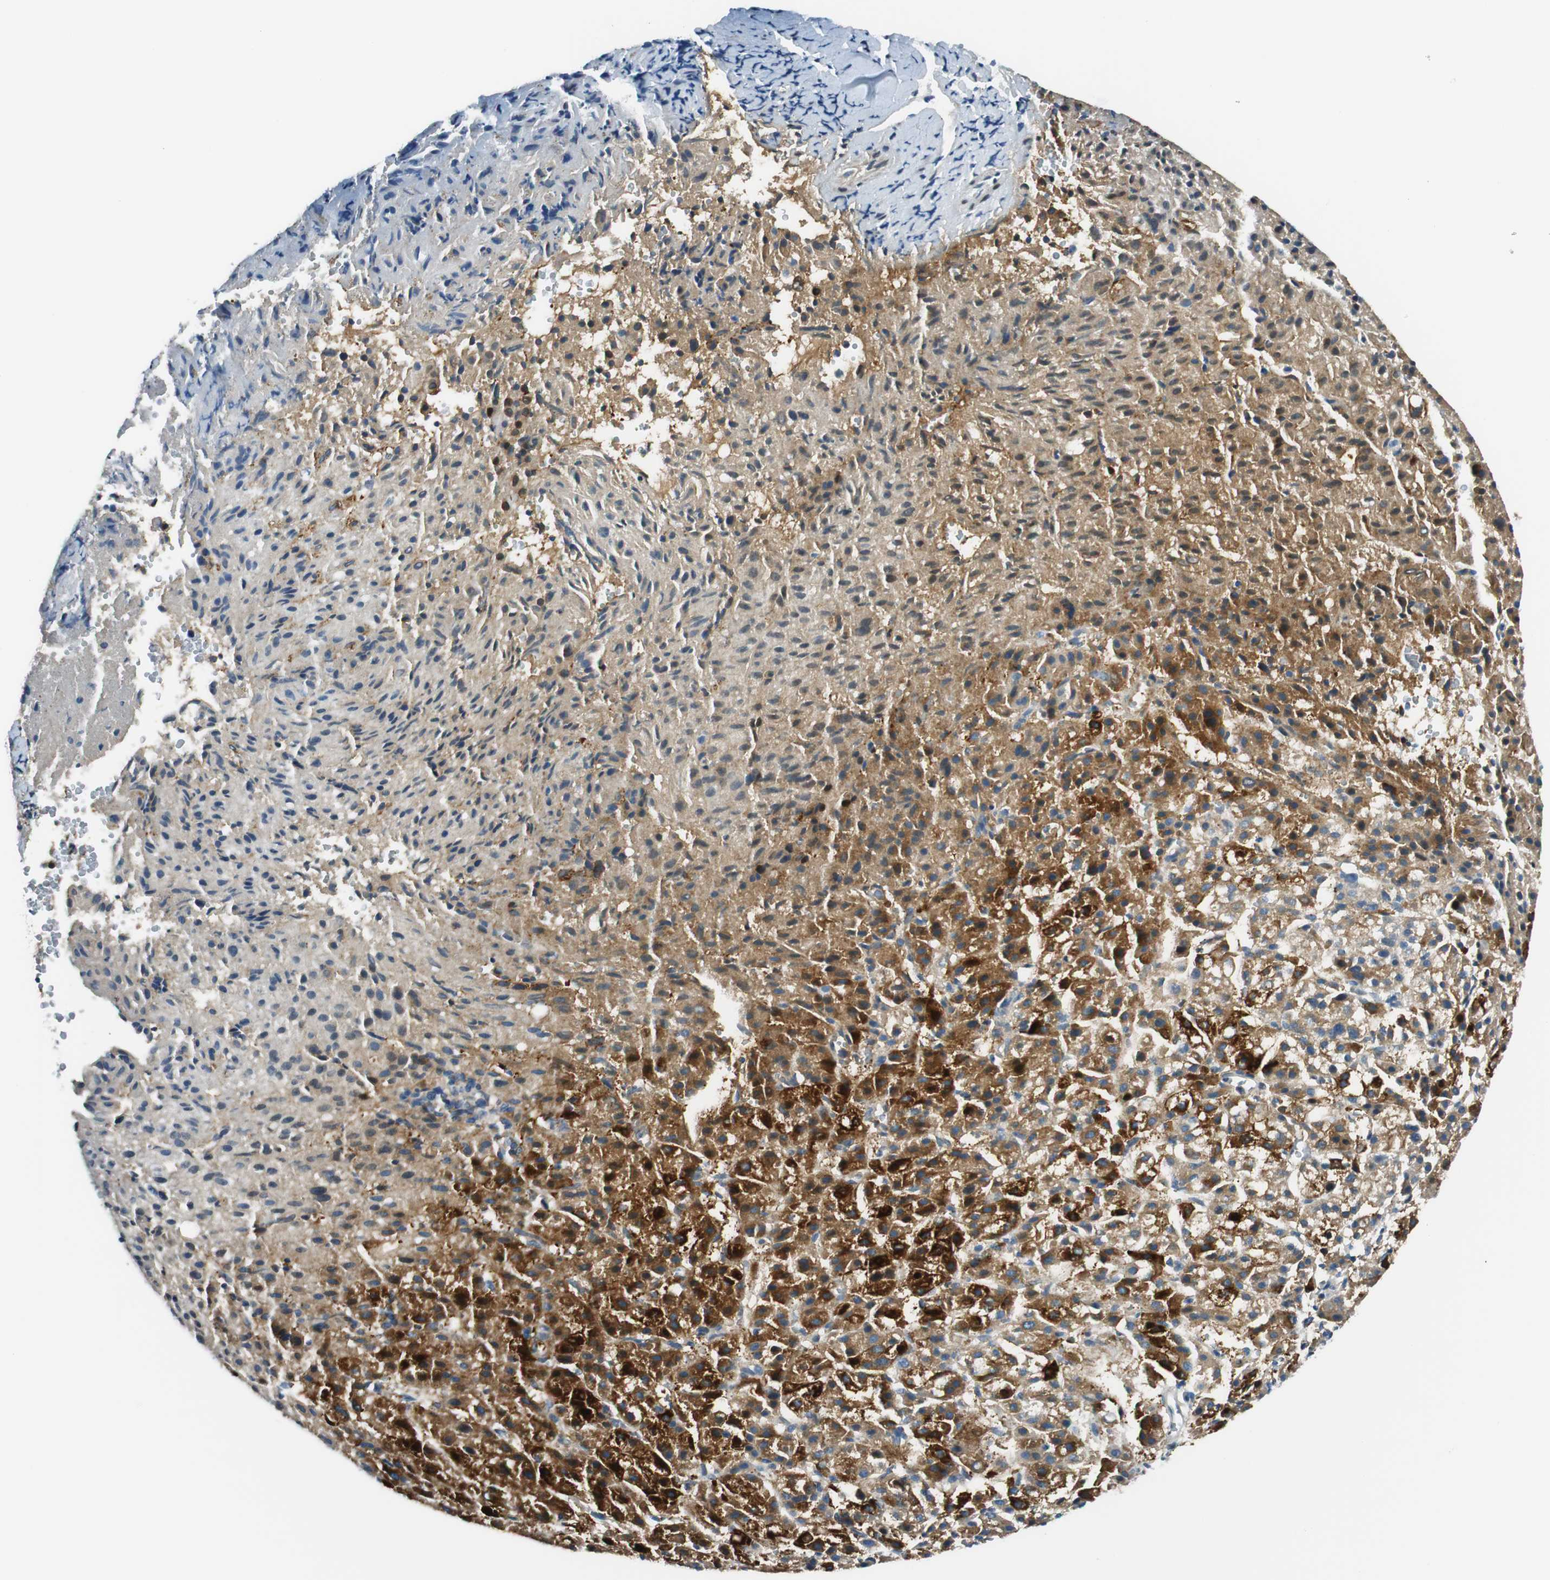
{"staining": {"intensity": "strong", "quantity": ">75%", "location": "cytoplasmic/membranous"}, "tissue": "liver cancer", "cell_type": "Tumor cells", "image_type": "cancer", "snomed": [{"axis": "morphology", "description": "Carcinoma, Hepatocellular, NOS"}, {"axis": "topography", "description": "Liver"}], "caption": "Immunohistochemistry (DAB) staining of human liver cancer reveals strong cytoplasmic/membranous protein positivity in about >75% of tumor cells.", "gene": "TMEM260", "patient": {"sex": "female", "age": 58}}